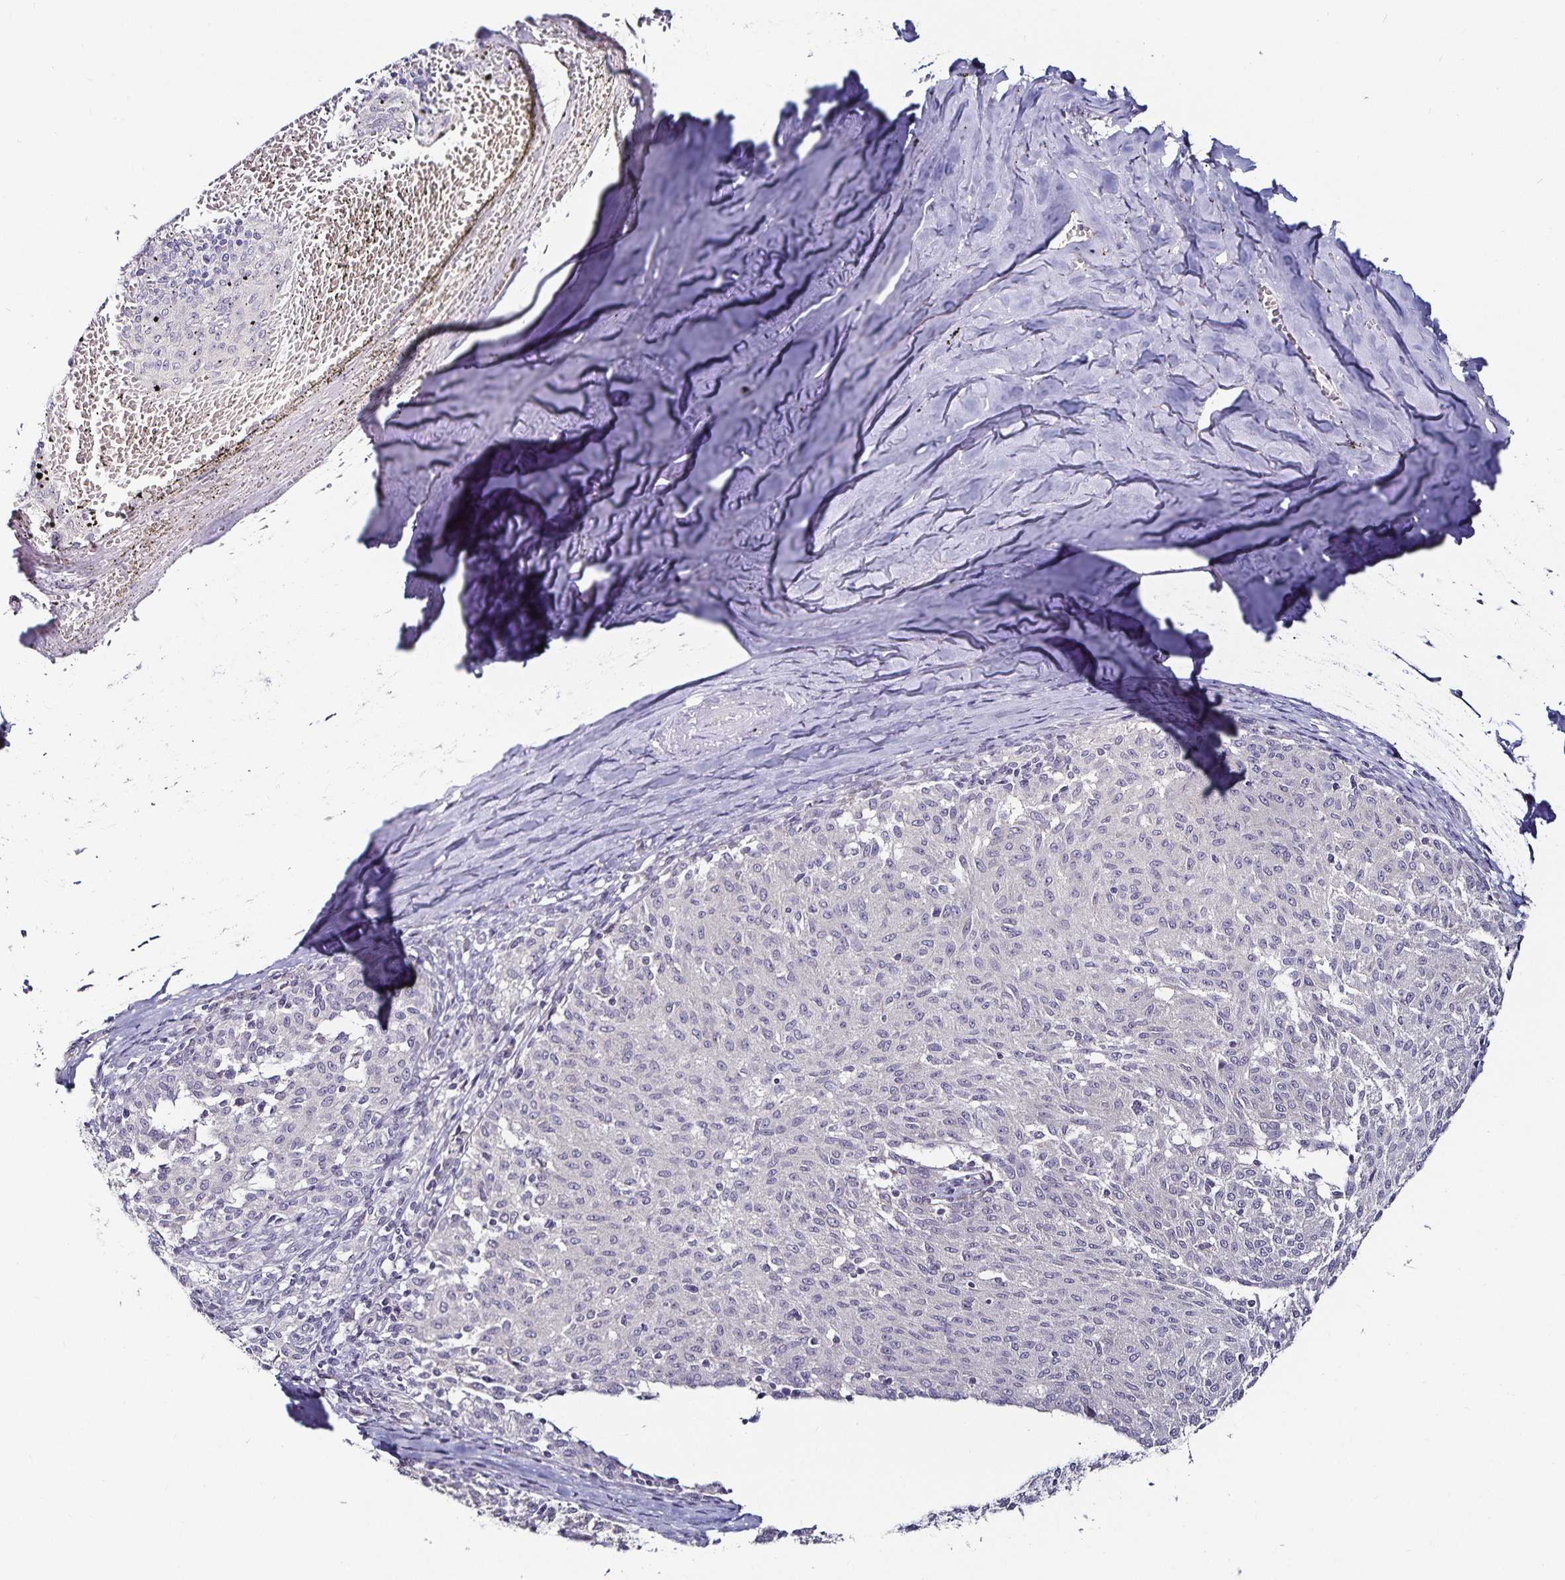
{"staining": {"intensity": "negative", "quantity": "none", "location": "none"}, "tissue": "melanoma", "cell_type": "Tumor cells", "image_type": "cancer", "snomed": [{"axis": "morphology", "description": "Malignant melanoma, NOS"}, {"axis": "topography", "description": "Skin"}], "caption": "Photomicrograph shows no protein expression in tumor cells of malignant melanoma tissue.", "gene": "ACSL5", "patient": {"sex": "female", "age": 72}}